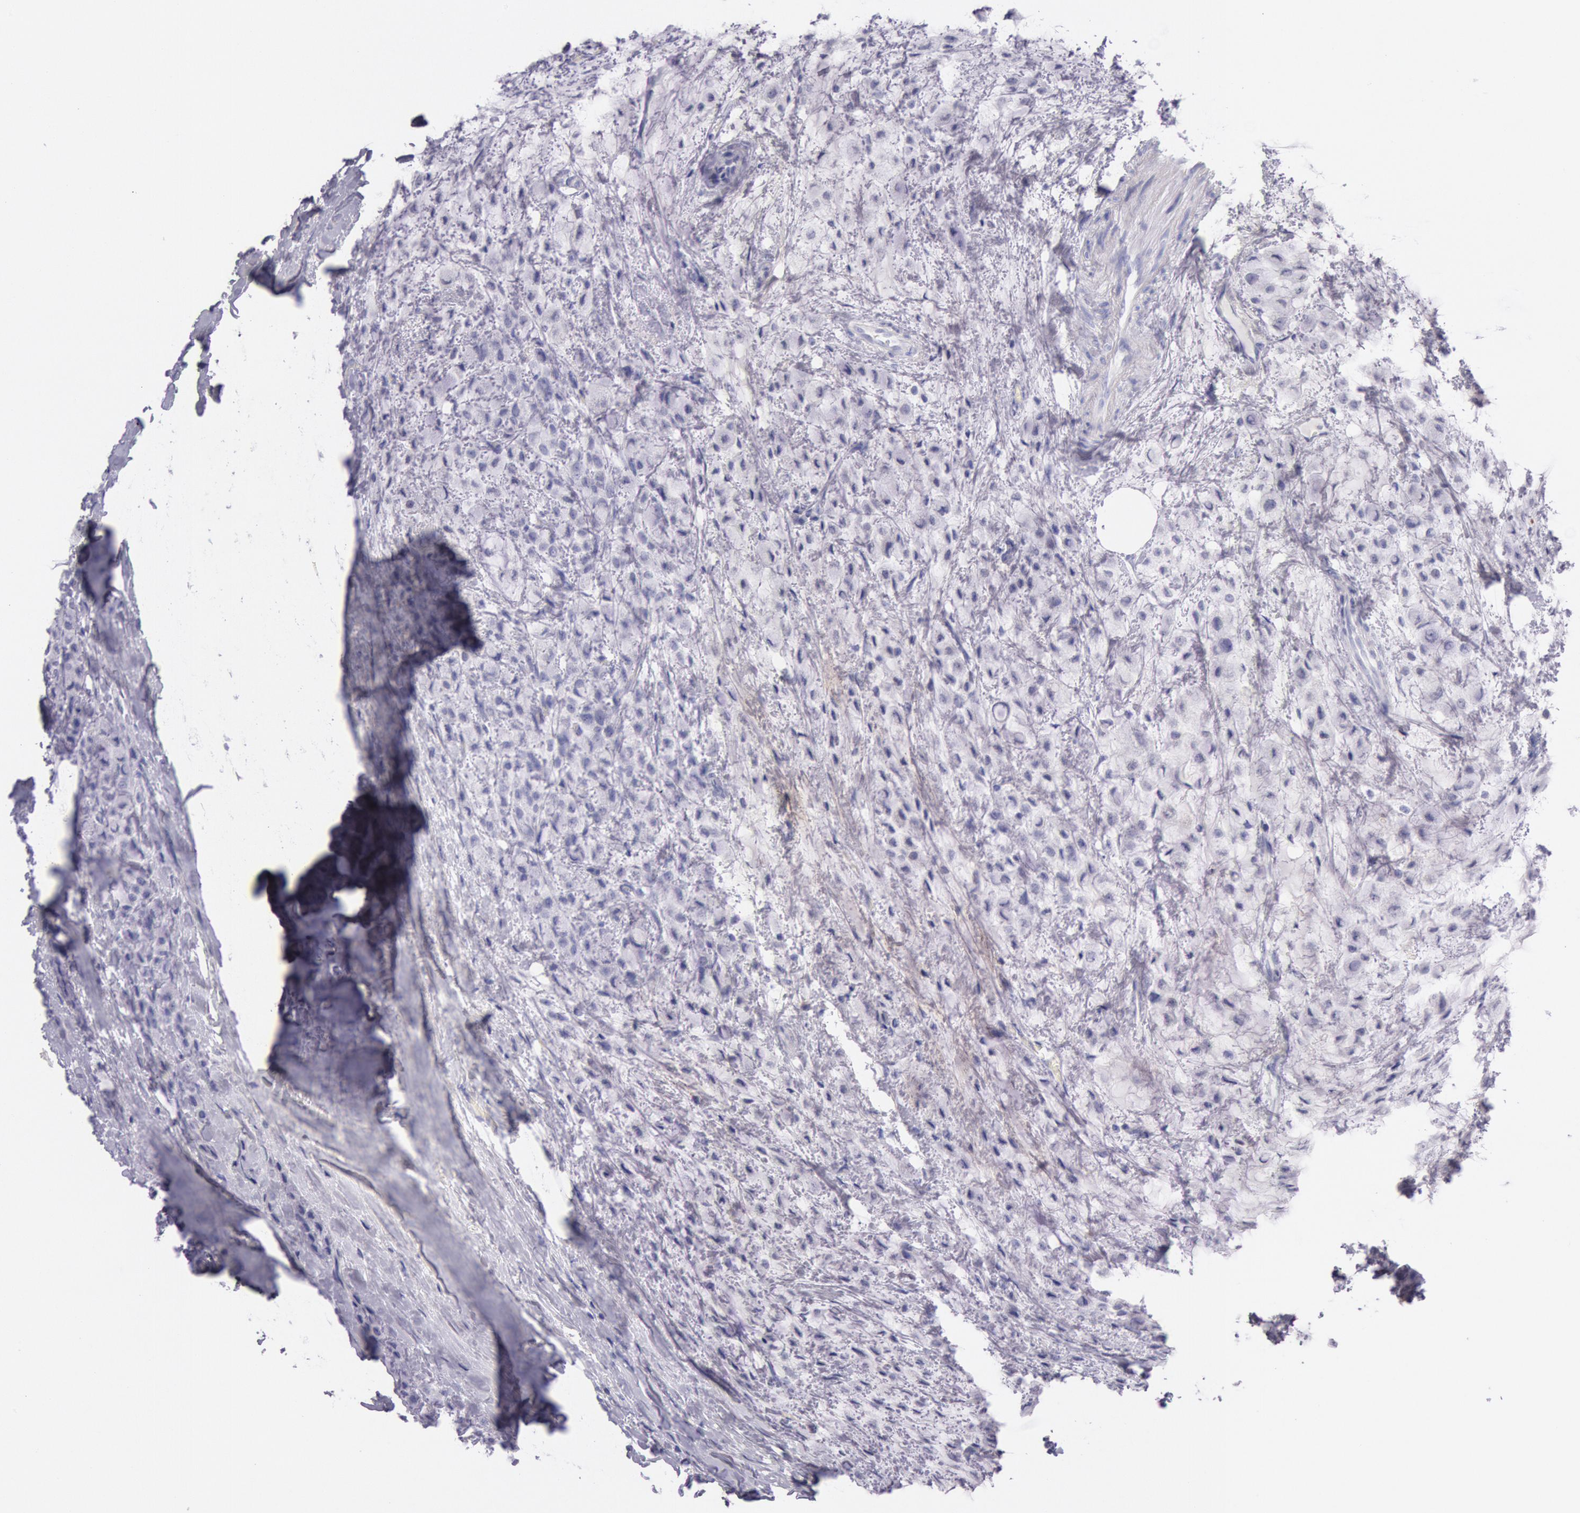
{"staining": {"intensity": "negative", "quantity": "none", "location": "none"}, "tissue": "breast cancer", "cell_type": "Tumor cells", "image_type": "cancer", "snomed": [{"axis": "morphology", "description": "Lobular carcinoma"}, {"axis": "topography", "description": "Breast"}], "caption": "This is an immunohistochemistry (IHC) image of lobular carcinoma (breast). There is no expression in tumor cells.", "gene": "EGFR", "patient": {"sex": "female", "age": 85}}